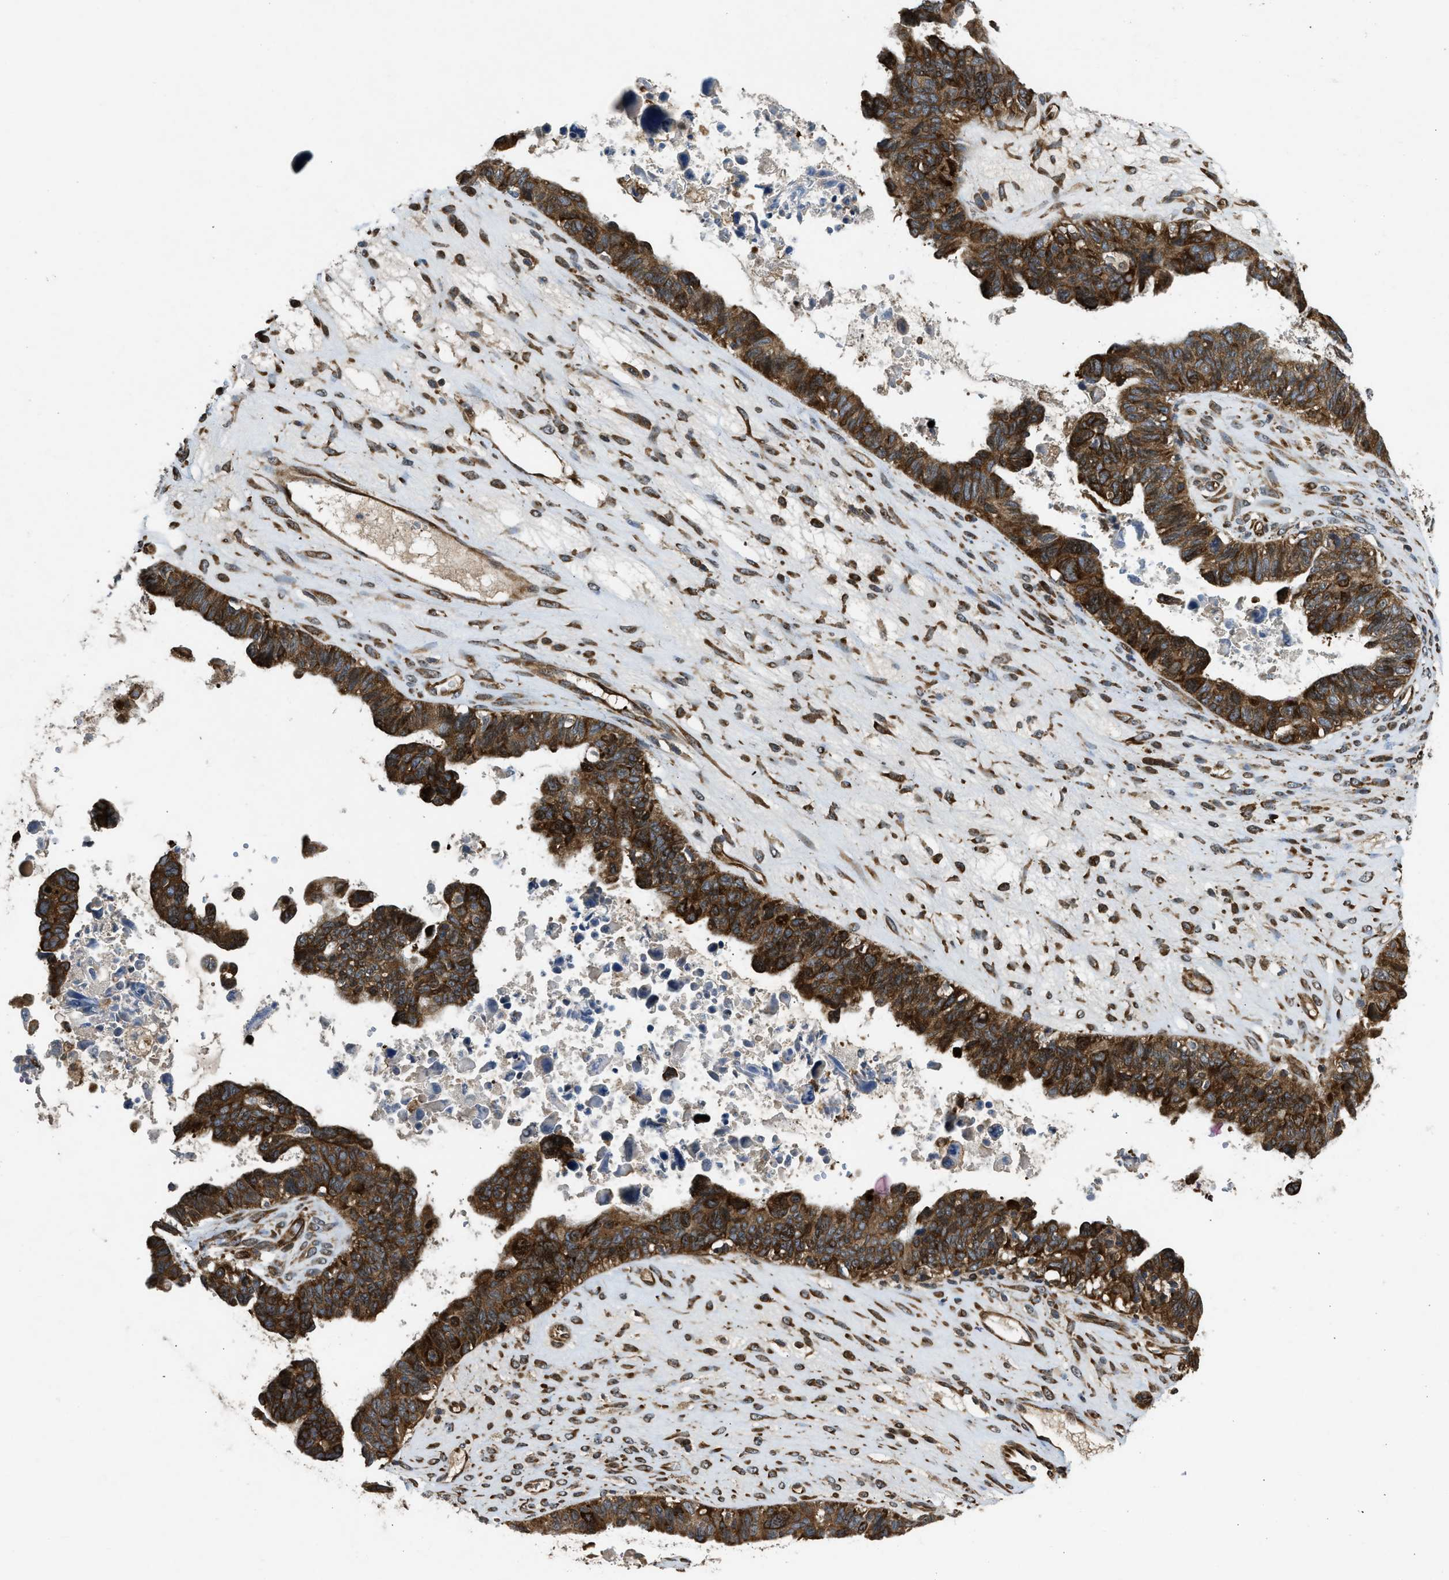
{"staining": {"intensity": "strong", "quantity": ">75%", "location": "cytoplasmic/membranous"}, "tissue": "ovarian cancer", "cell_type": "Tumor cells", "image_type": "cancer", "snomed": [{"axis": "morphology", "description": "Cystadenocarcinoma, serous, NOS"}, {"axis": "topography", "description": "Ovary"}], "caption": "Immunohistochemical staining of human ovarian cancer exhibits high levels of strong cytoplasmic/membranous staining in approximately >75% of tumor cells. (DAB (3,3'-diaminobenzidine) = brown stain, brightfield microscopy at high magnification).", "gene": "RASGRF2", "patient": {"sex": "female", "age": 79}}